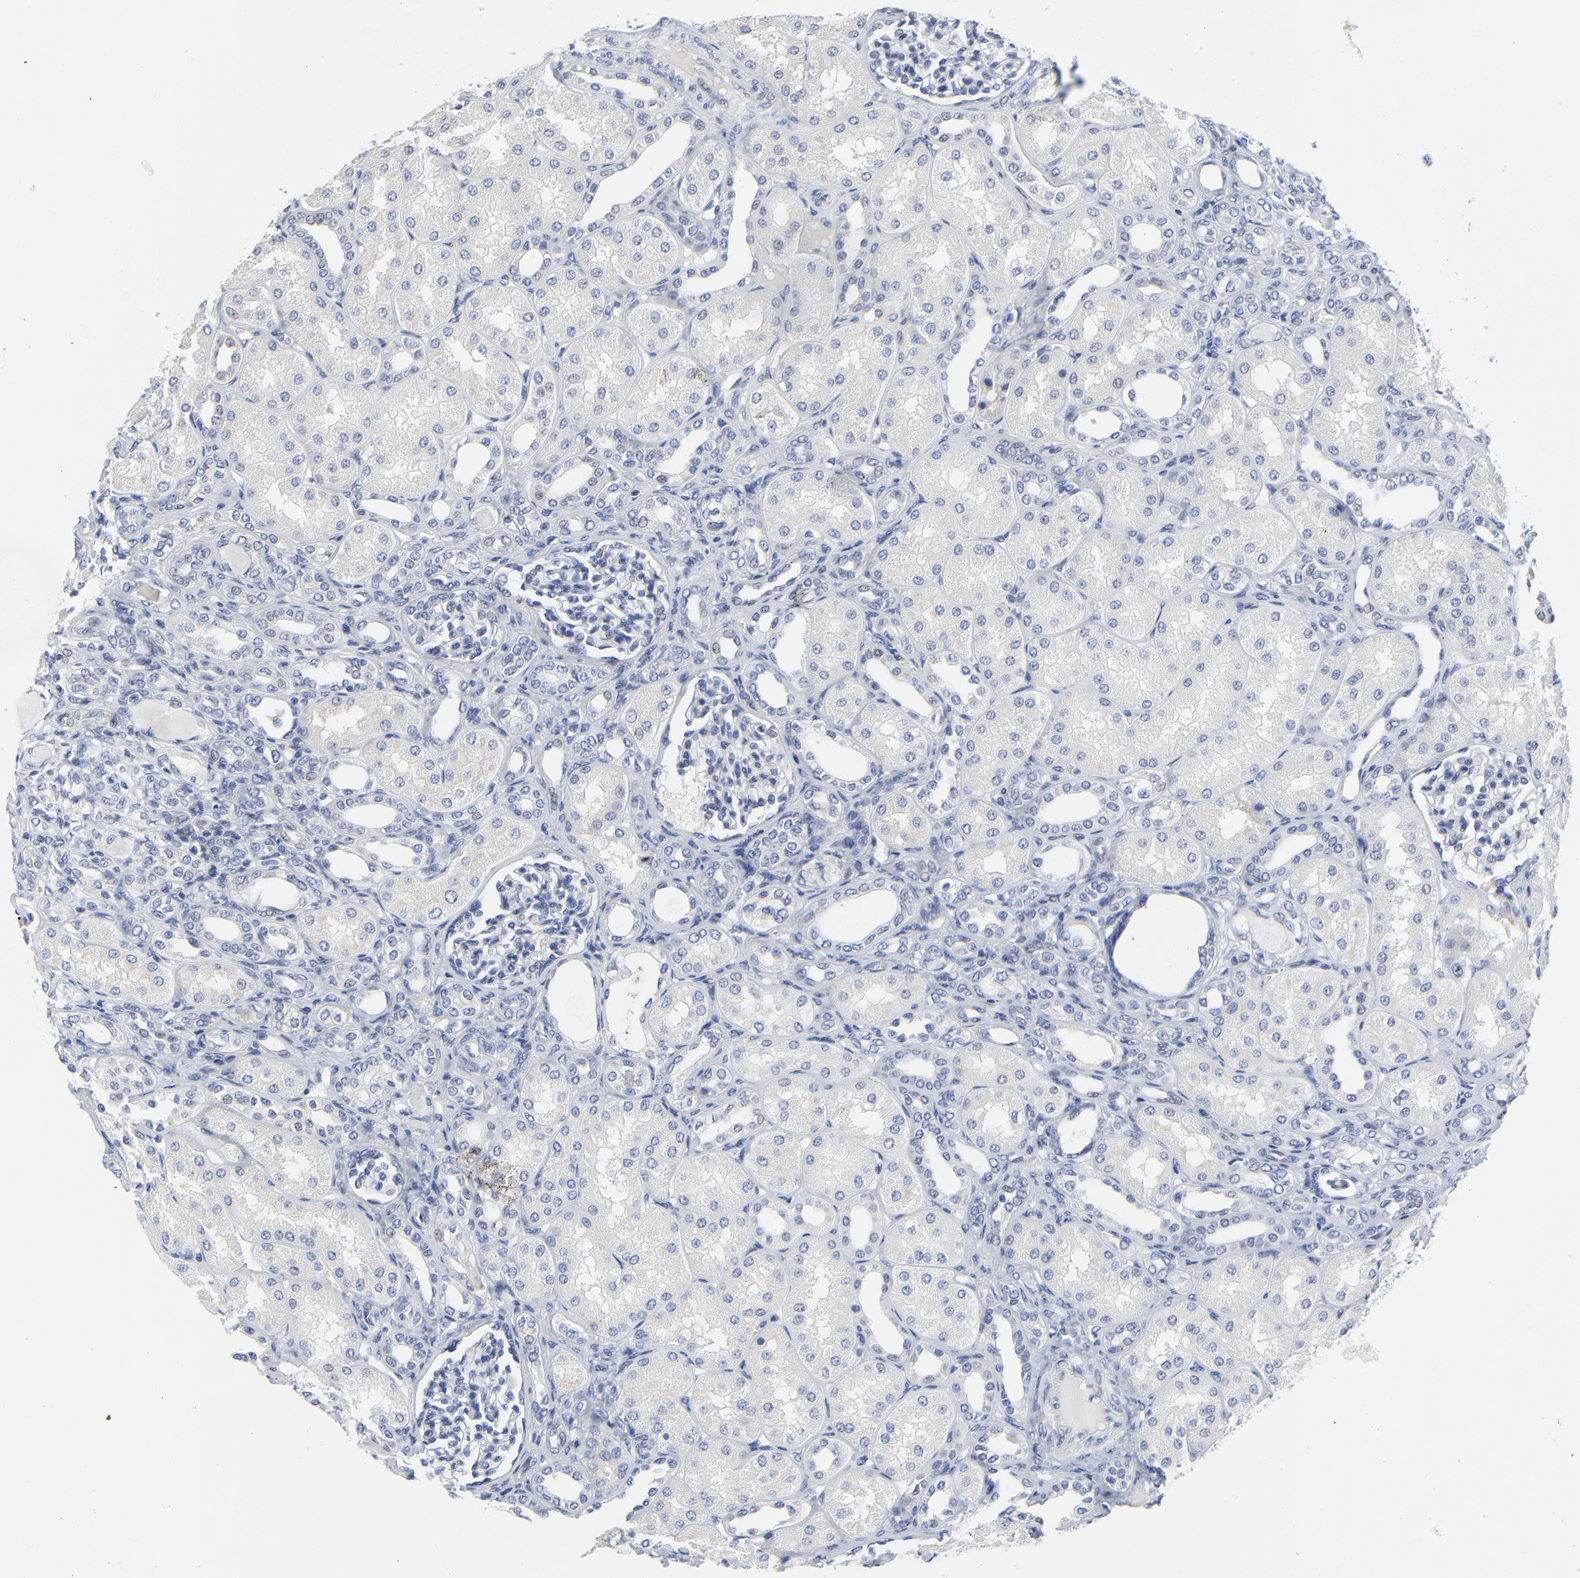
{"staining": {"intensity": "negative", "quantity": "none", "location": "none"}, "tissue": "kidney", "cell_type": "Cells in glomeruli", "image_type": "normal", "snomed": [{"axis": "morphology", "description": "Normal tissue, NOS"}, {"axis": "topography", "description": "Kidney"}], "caption": "Protein analysis of unremarkable kidney exhibits no significant staining in cells in glomeruli.", "gene": "NLGN3", "patient": {"sex": "male", "age": 7}}